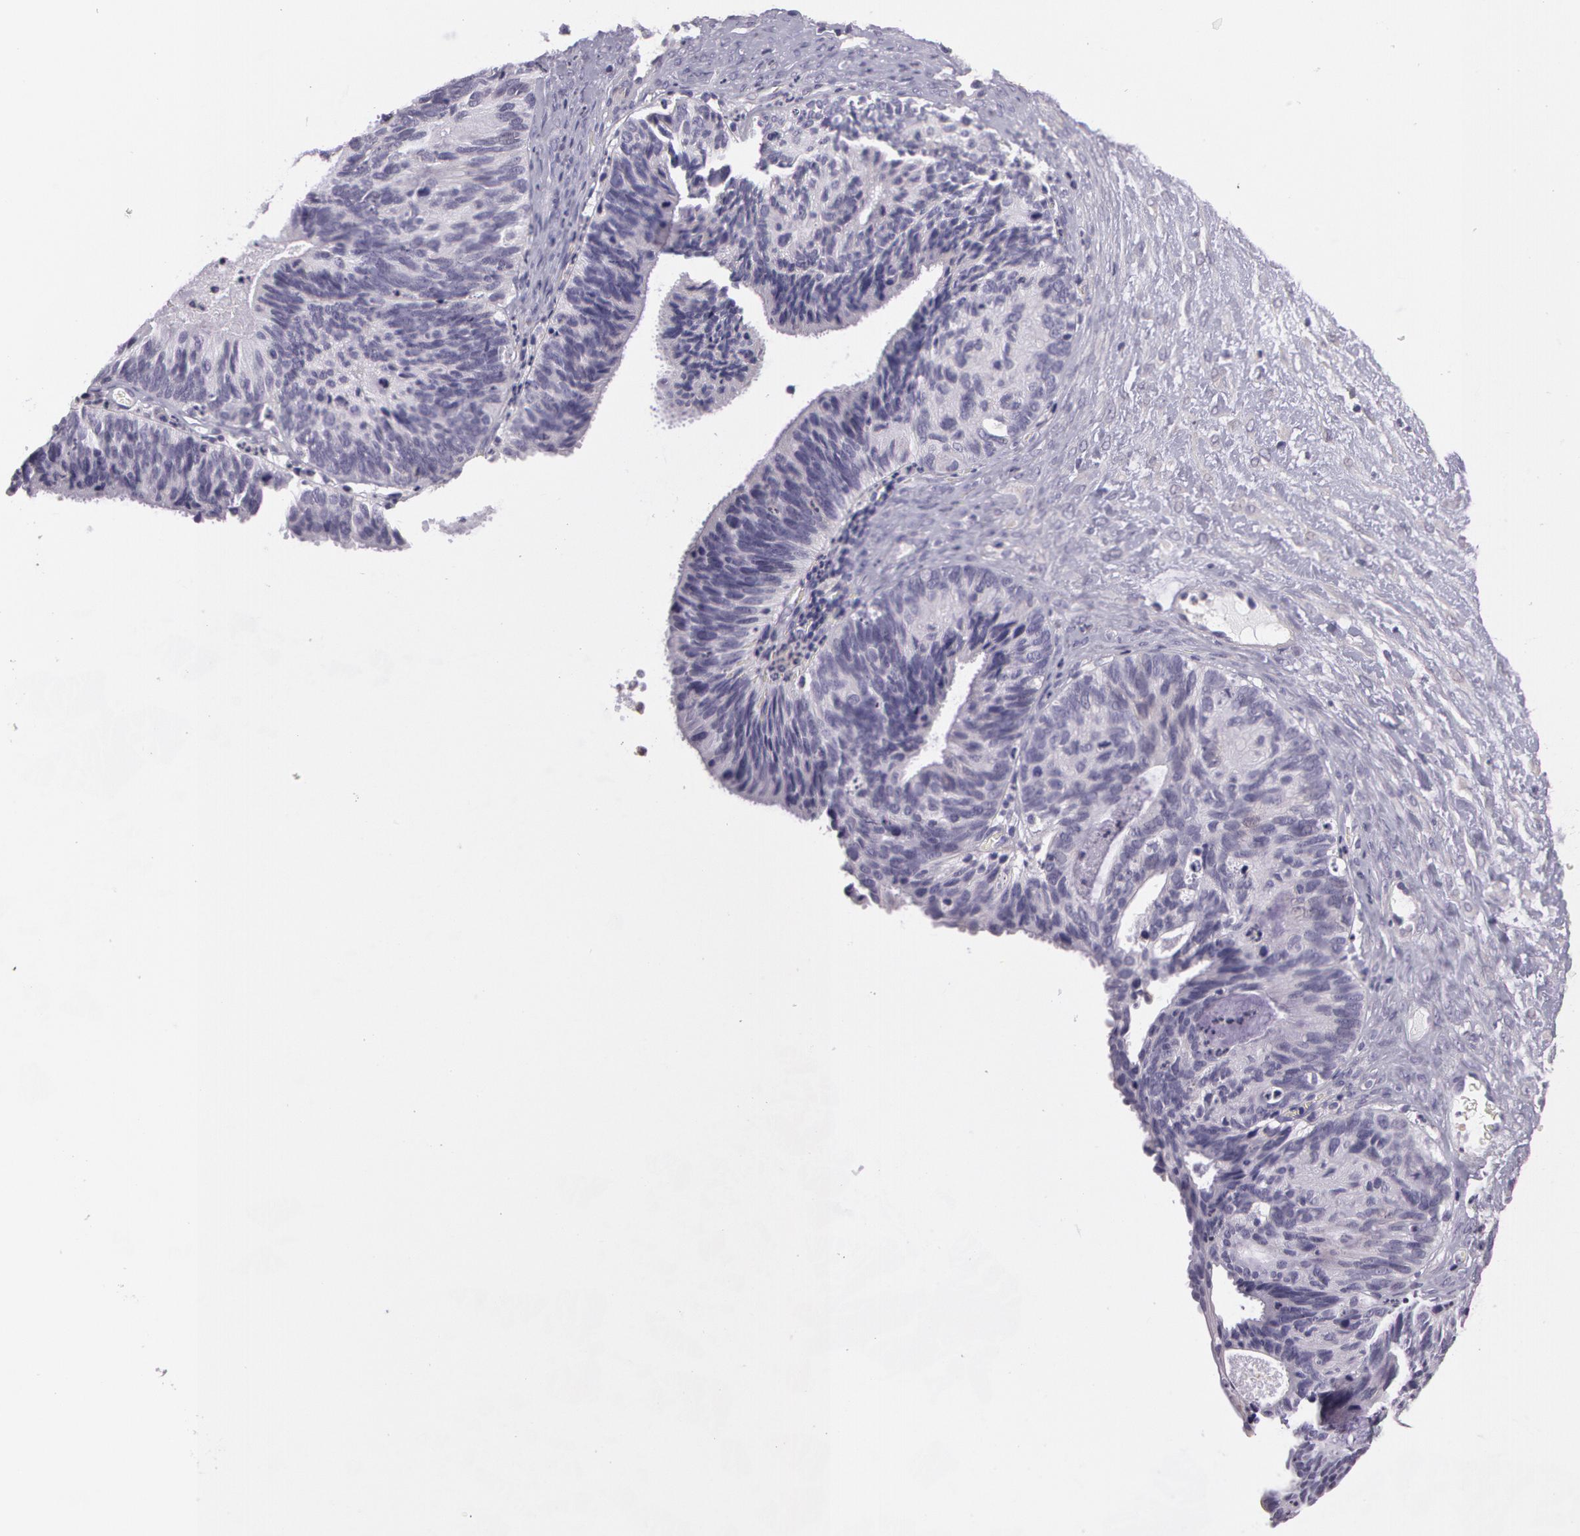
{"staining": {"intensity": "negative", "quantity": "none", "location": "none"}, "tissue": "ovarian cancer", "cell_type": "Tumor cells", "image_type": "cancer", "snomed": [{"axis": "morphology", "description": "Carcinoma, endometroid"}, {"axis": "topography", "description": "Ovary"}], "caption": "This micrograph is of ovarian endometroid carcinoma stained with IHC to label a protein in brown with the nuclei are counter-stained blue. There is no staining in tumor cells.", "gene": "G2E3", "patient": {"sex": "female", "age": 52}}